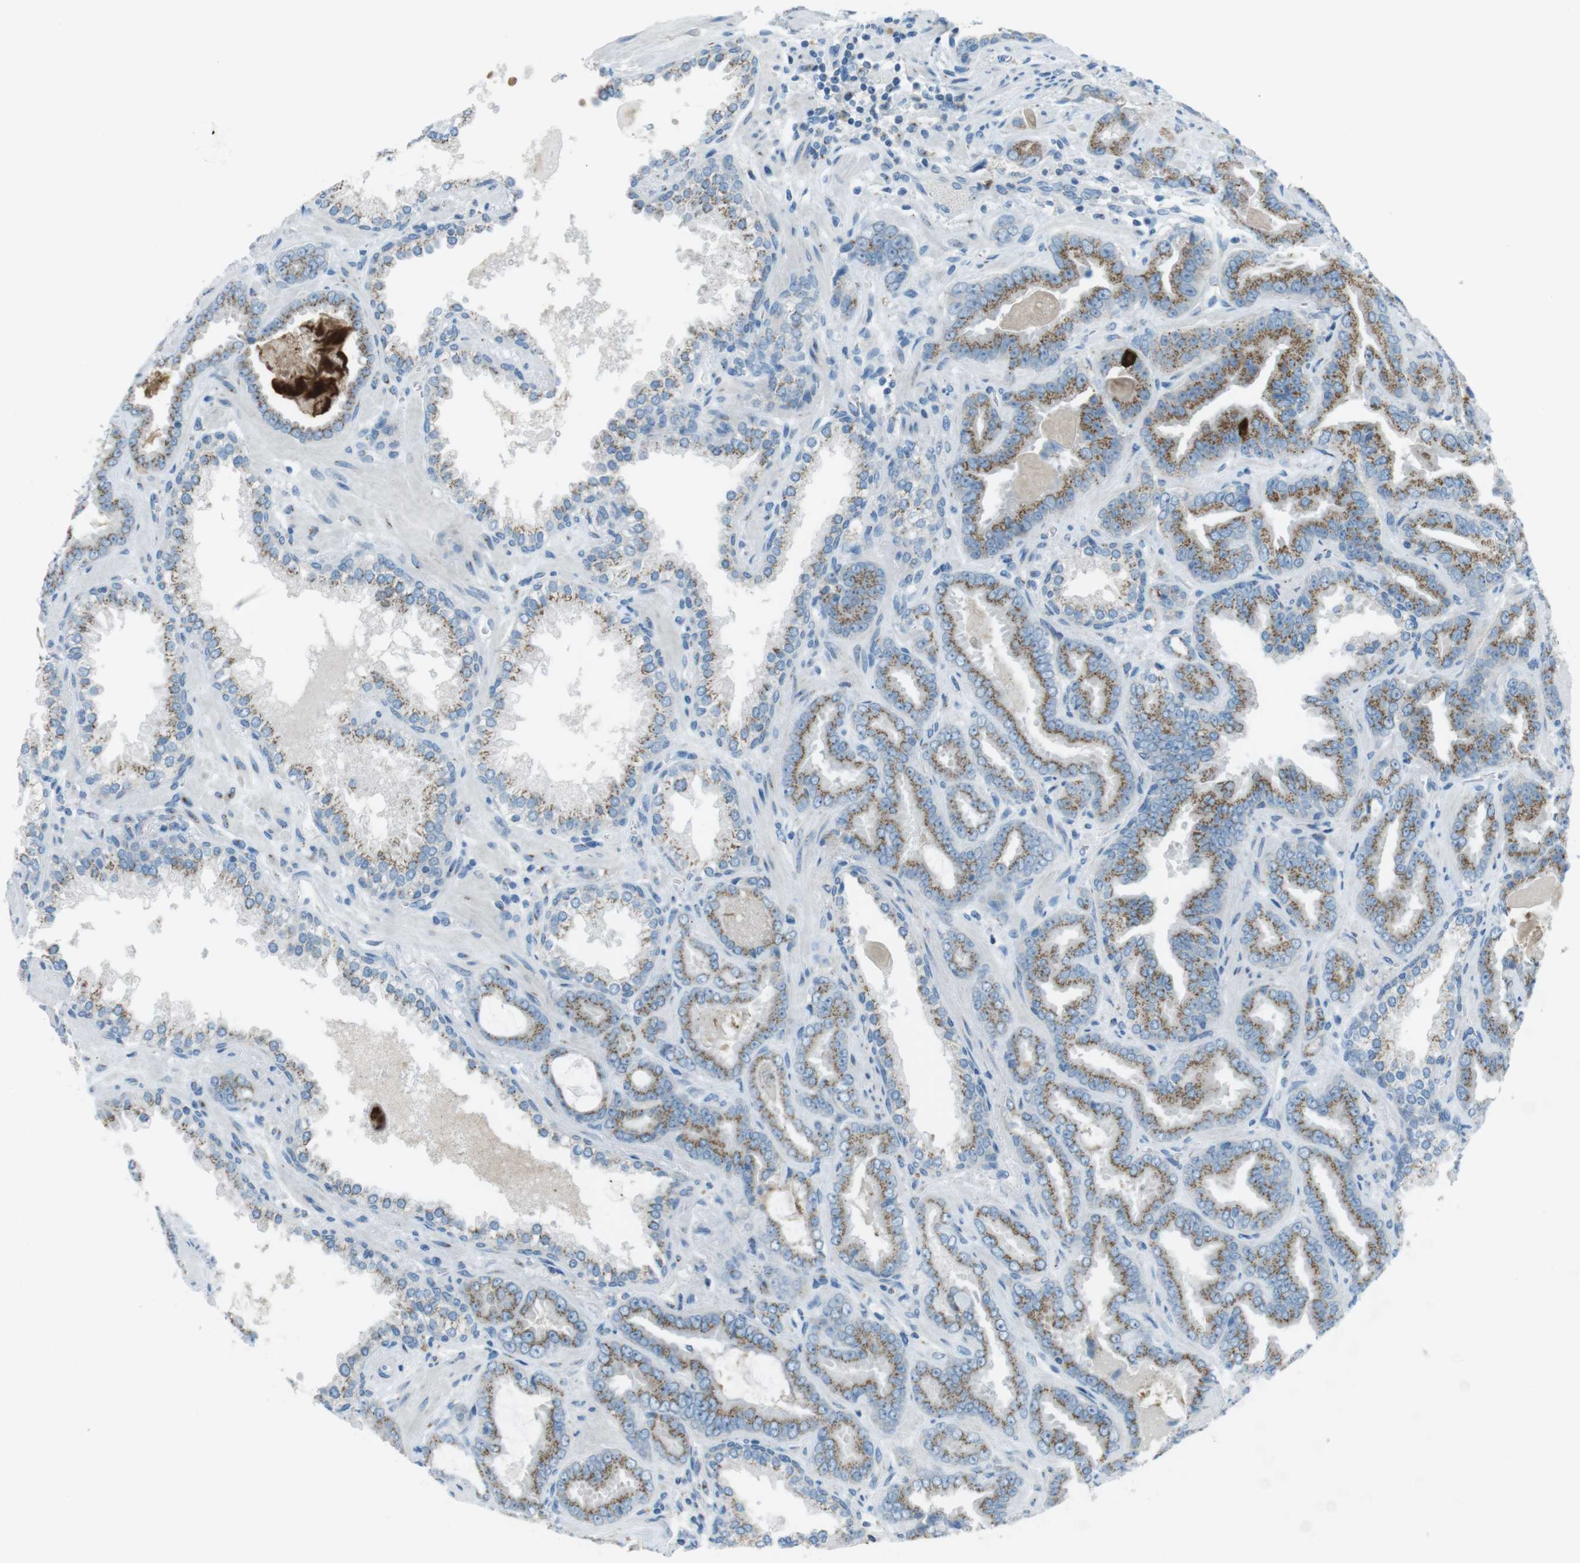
{"staining": {"intensity": "moderate", "quantity": "25%-75%", "location": "cytoplasmic/membranous"}, "tissue": "prostate cancer", "cell_type": "Tumor cells", "image_type": "cancer", "snomed": [{"axis": "morphology", "description": "Adenocarcinoma, Low grade"}, {"axis": "topography", "description": "Prostate"}], "caption": "This micrograph reveals IHC staining of human adenocarcinoma (low-grade) (prostate), with medium moderate cytoplasmic/membranous staining in about 25%-75% of tumor cells.", "gene": "TXNDC15", "patient": {"sex": "male", "age": 60}}